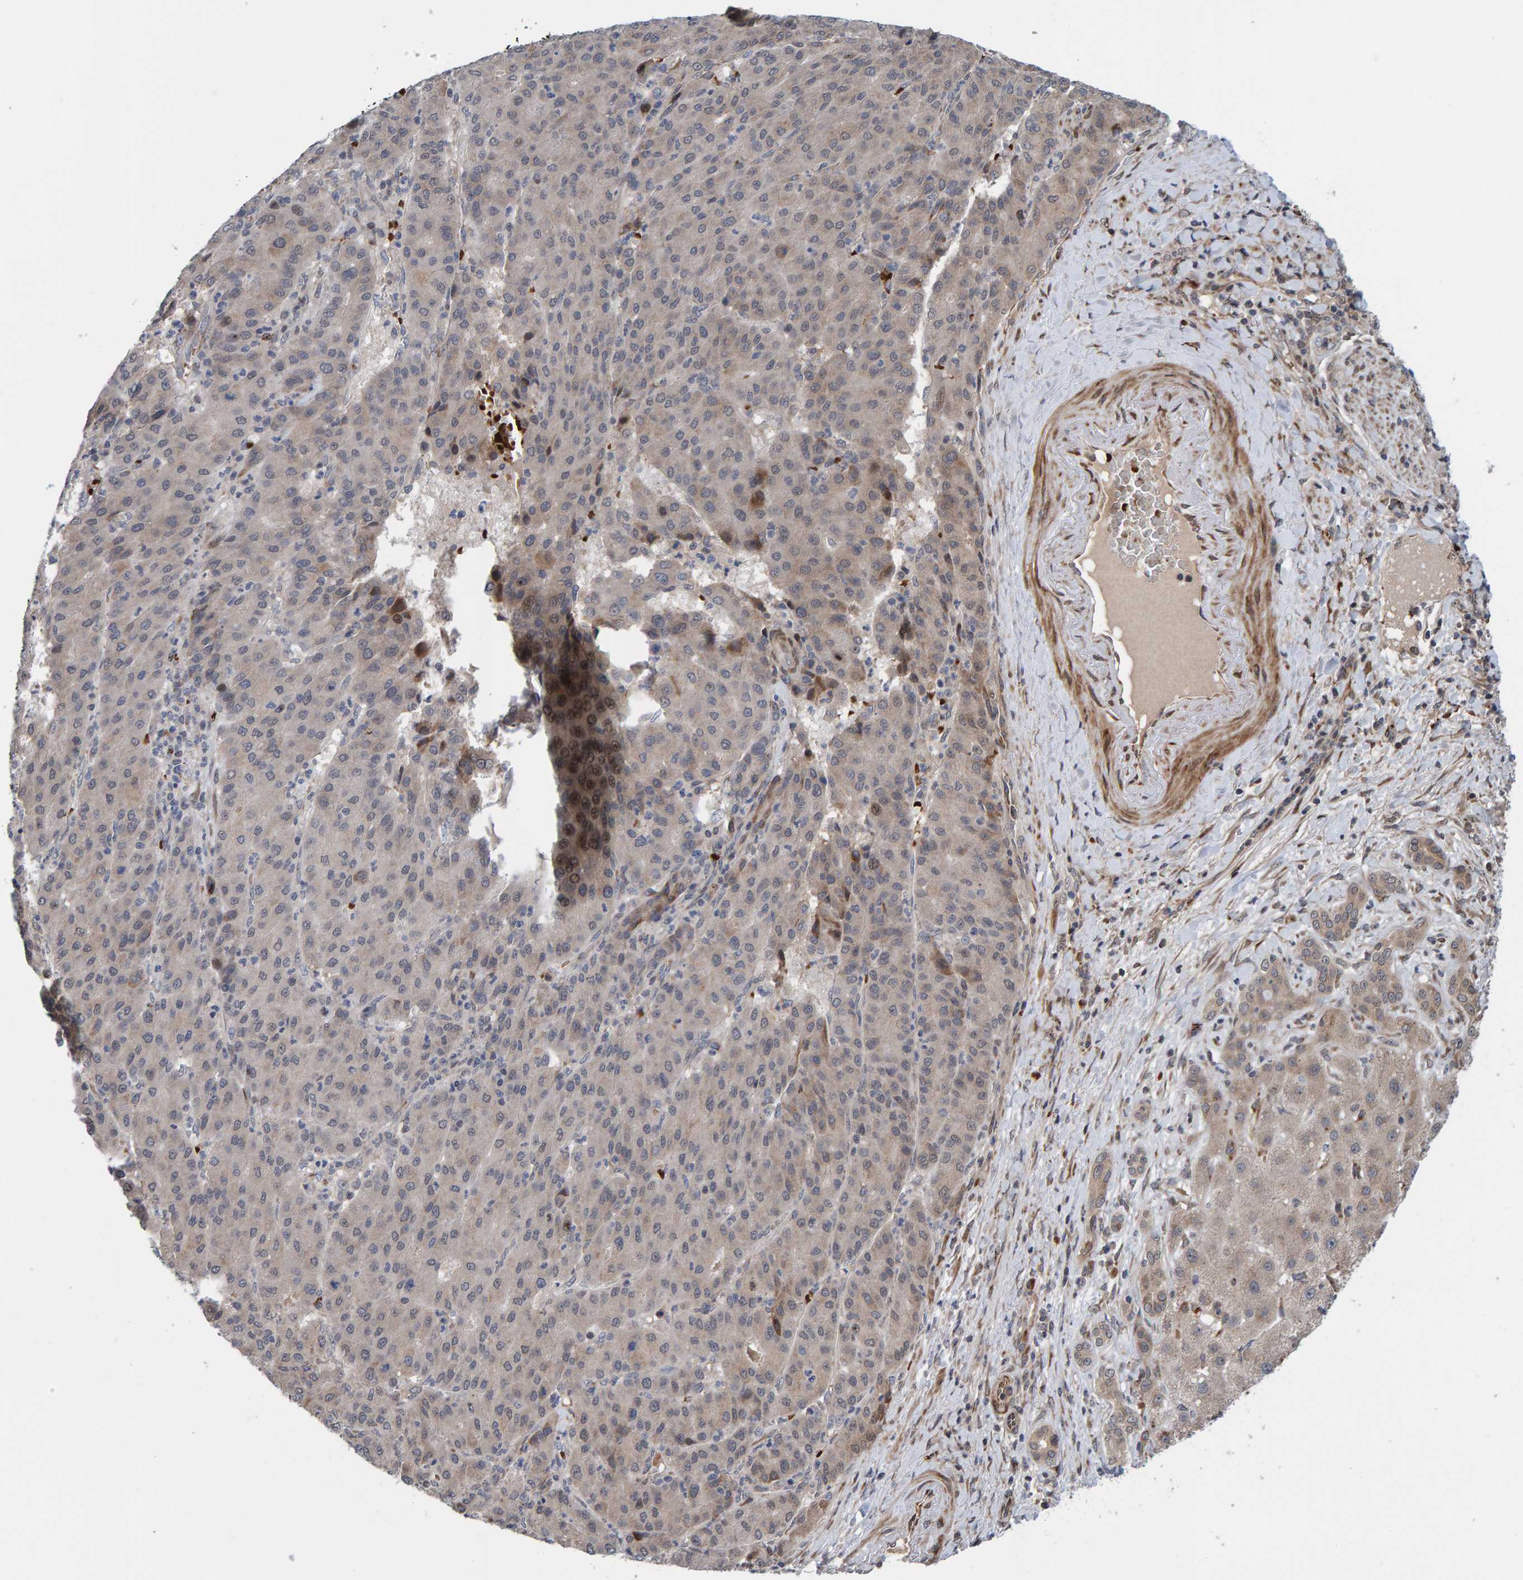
{"staining": {"intensity": "moderate", "quantity": "<25%", "location": "cytoplasmic/membranous,nuclear"}, "tissue": "liver cancer", "cell_type": "Tumor cells", "image_type": "cancer", "snomed": [{"axis": "morphology", "description": "Carcinoma, Hepatocellular, NOS"}, {"axis": "topography", "description": "Liver"}], "caption": "Immunohistochemical staining of human liver cancer (hepatocellular carcinoma) displays moderate cytoplasmic/membranous and nuclear protein expression in about <25% of tumor cells. (Brightfield microscopy of DAB IHC at high magnification).", "gene": "MFSD6L", "patient": {"sex": "male", "age": 65}}